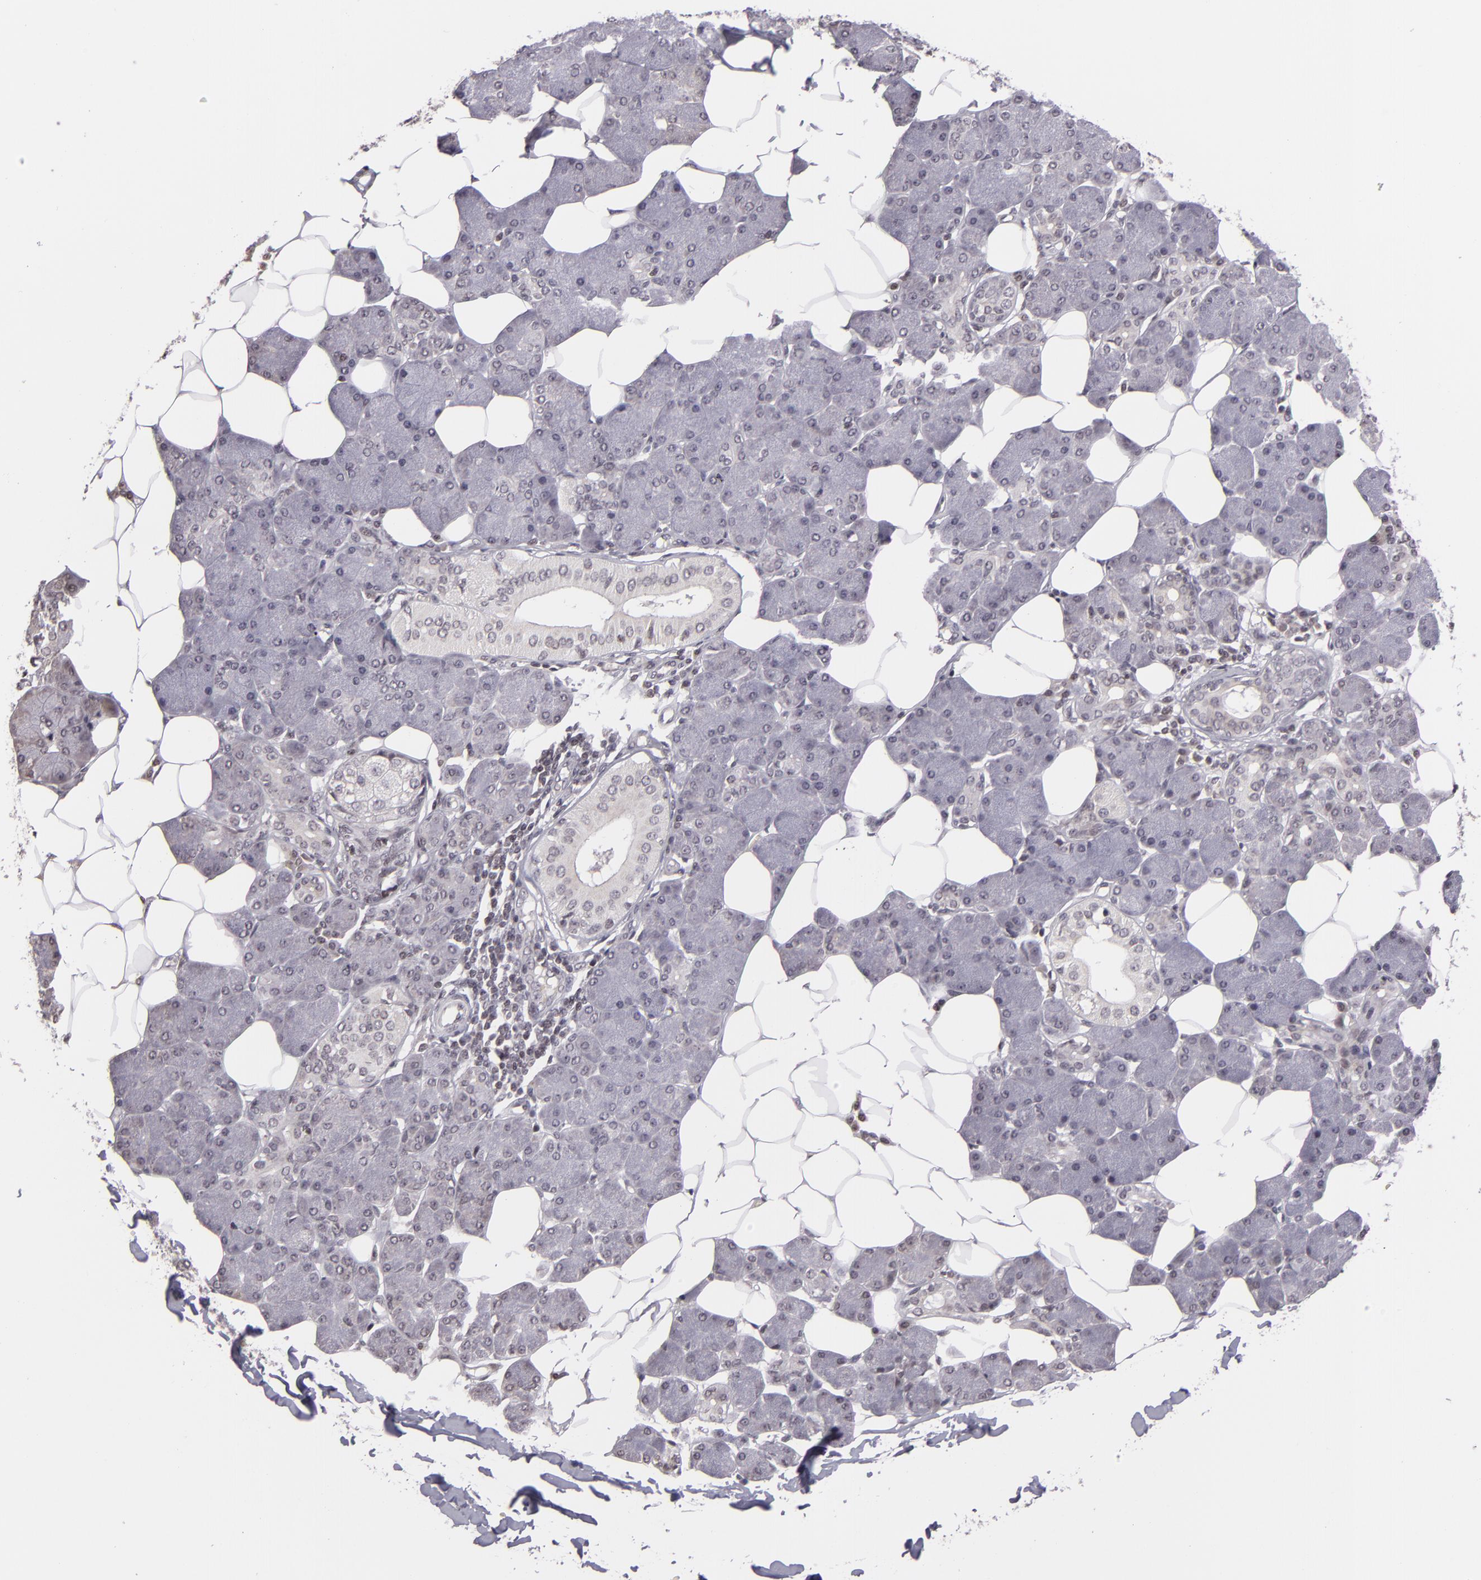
{"staining": {"intensity": "negative", "quantity": "none", "location": "none"}, "tissue": "salivary gland", "cell_type": "Glandular cells", "image_type": "normal", "snomed": [{"axis": "morphology", "description": "Normal tissue, NOS"}, {"axis": "morphology", "description": "Adenoma, NOS"}, {"axis": "topography", "description": "Salivary gland"}], "caption": "This is a image of immunohistochemistry staining of benign salivary gland, which shows no staining in glandular cells.", "gene": "AKAP6", "patient": {"sex": "female", "age": 32}}